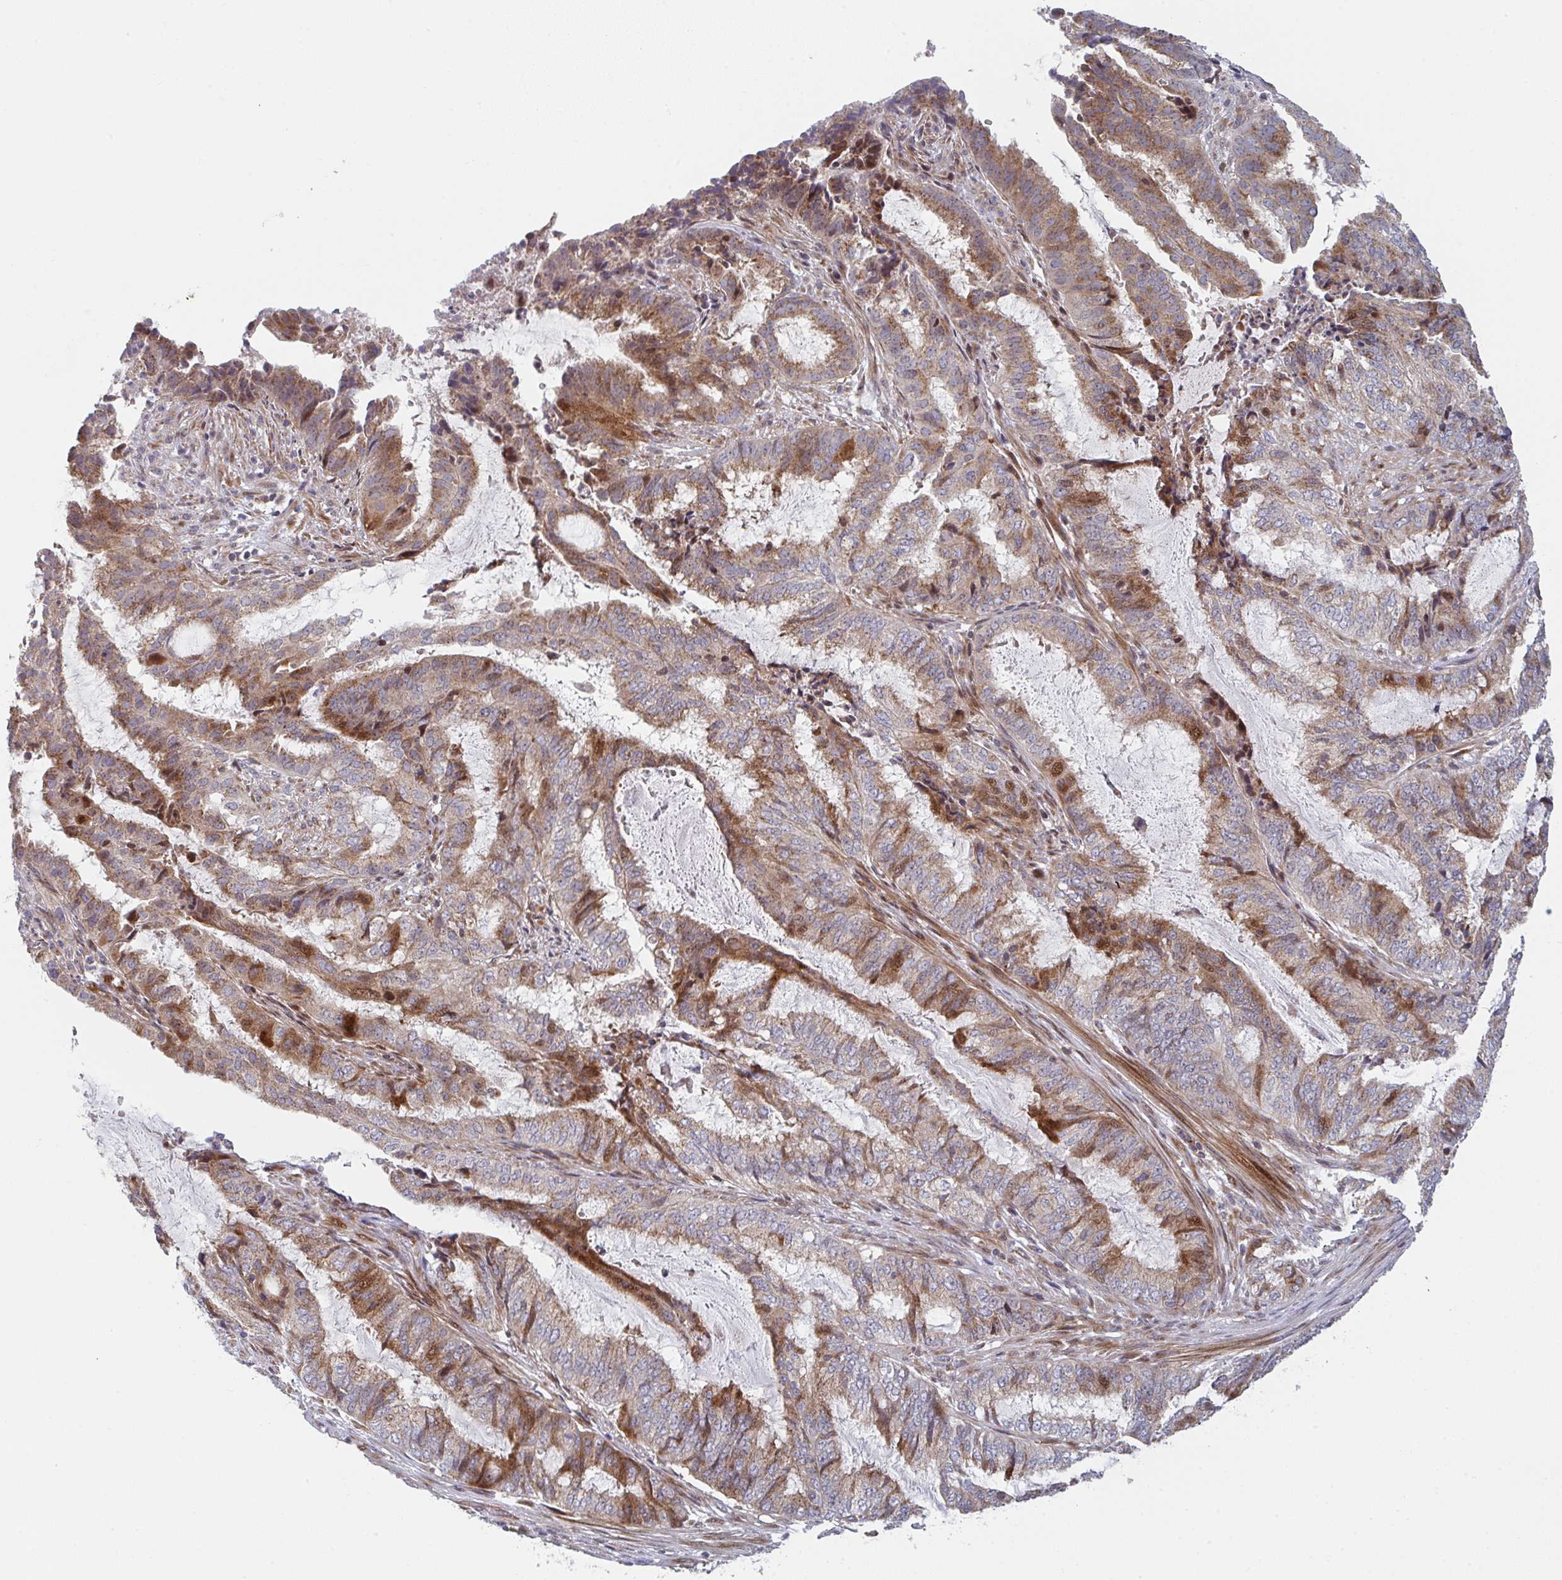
{"staining": {"intensity": "moderate", "quantity": ">75%", "location": "cytoplasmic/membranous,nuclear"}, "tissue": "endometrial cancer", "cell_type": "Tumor cells", "image_type": "cancer", "snomed": [{"axis": "morphology", "description": "Adenocarcinoma, NOS"}, {"axis": "topography", "description": "Endometrium"}], "caption": "DAB immunohistochemical staining of endometrial cancer displays moderate cytoplasmic/membranous and nuclear protein staining in approximately >75% of tumor cells. (DAB IHC, brown staining for protein, blue staining for nuclei).", "gene": "ZNF644", "patient": {"sex": "female", "age": 51}}